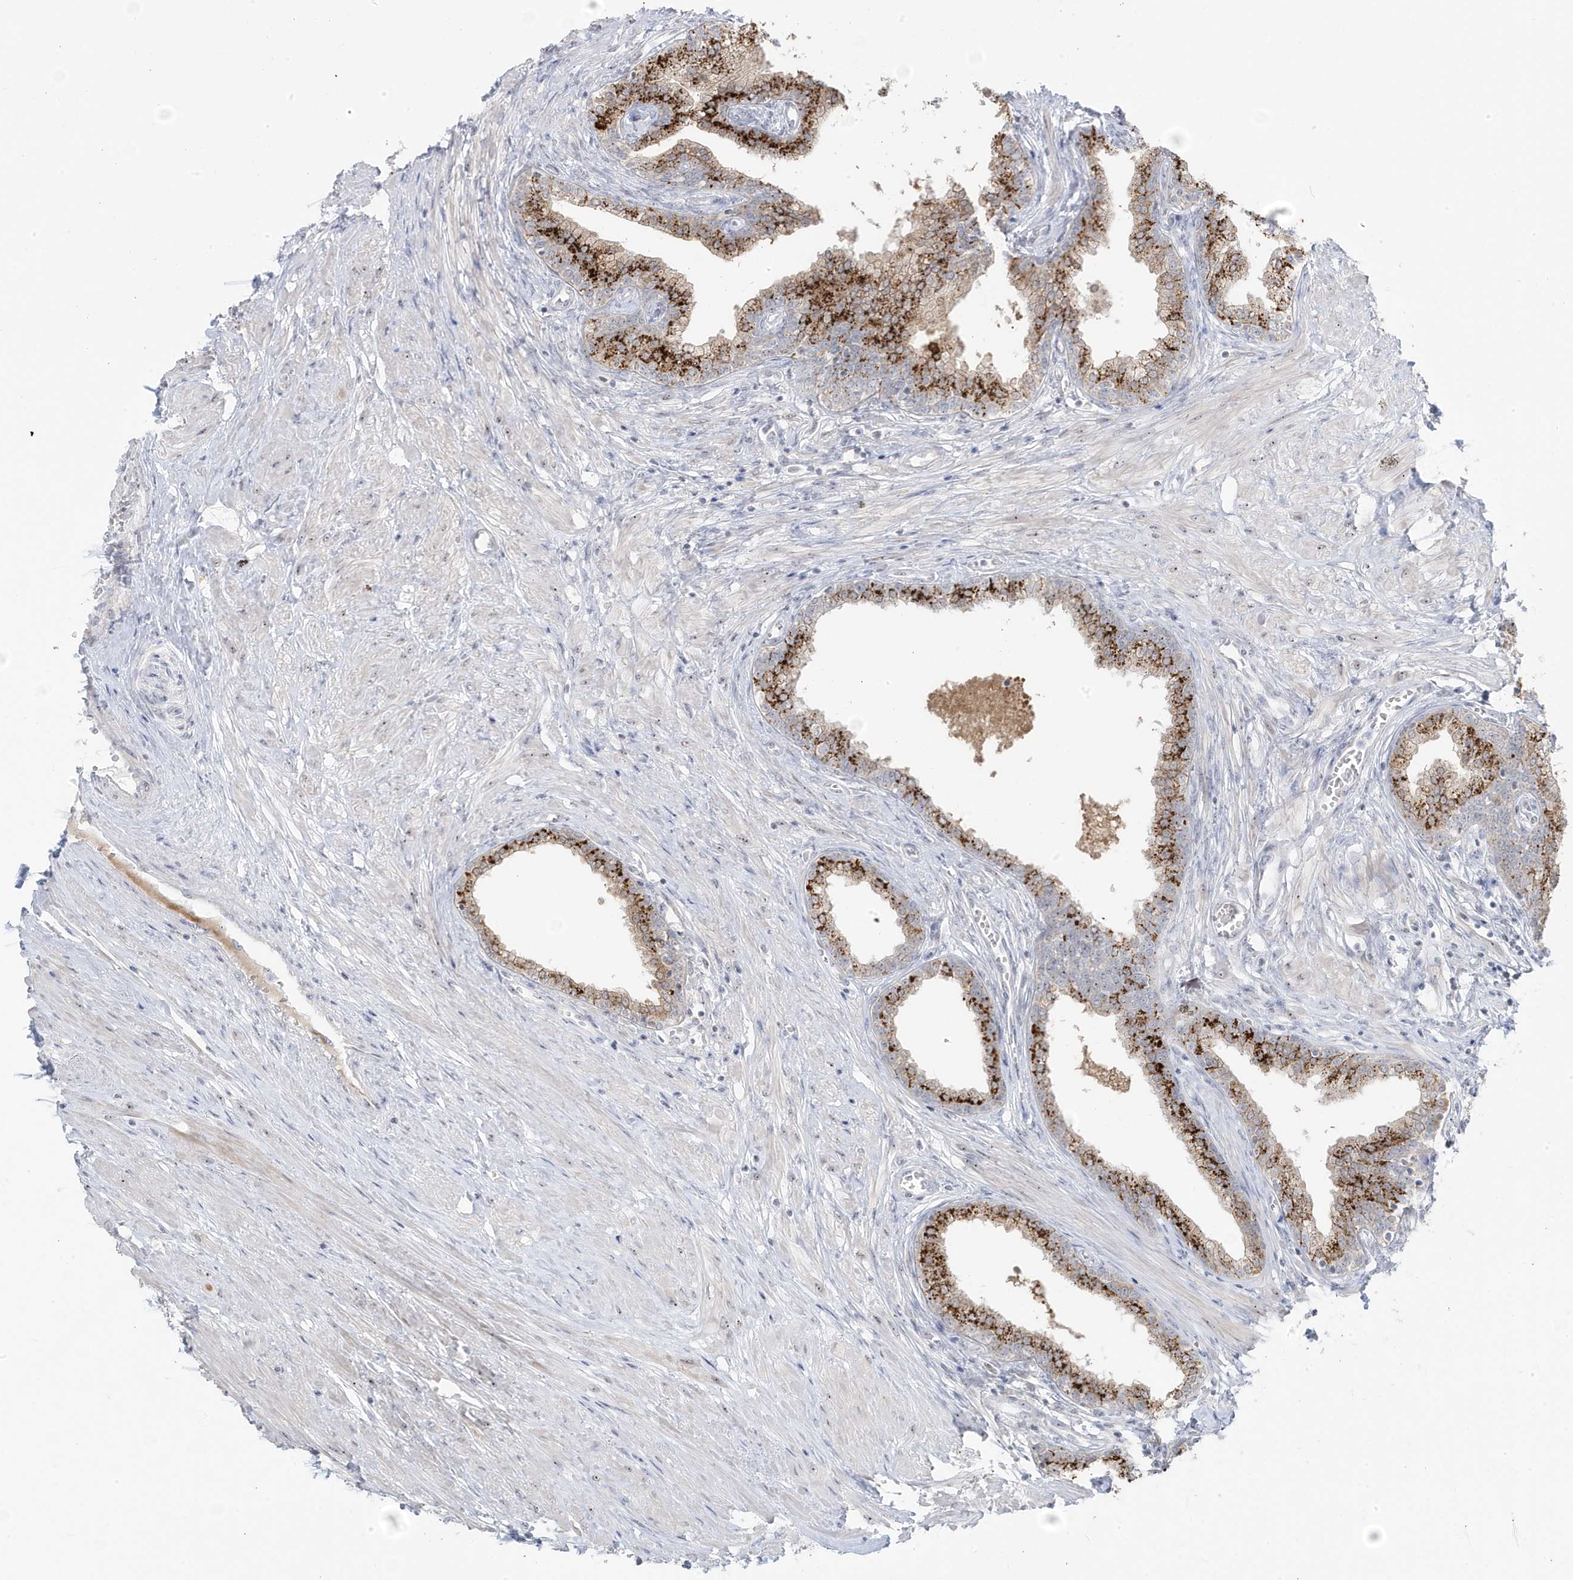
{"staining": {"intensity": "strong", "quantity": ">75%", "location": "cytoplasmic/membranous"}, "tissue": "prostate", "cell_type": "Glandular cells", "image_type": "normal", "snomed": [{"axis": "morphology", "description": "Normal tissue, NOS"}, {"axis": "morphology", "description": "Urothelial carcinoma, Low grade"}, {"axis": "topography", "description": "Urinary bladder"}, {"axis": "topography", "description": "Prostate"}], "caption": "Protein expression analysis of normal prostate demonstrates strong cytoplasmic/membranous expression in approximately >75% of glandular cells.", "gene": "TSEN15", "patient": {"sex": "male", "age": 60}}